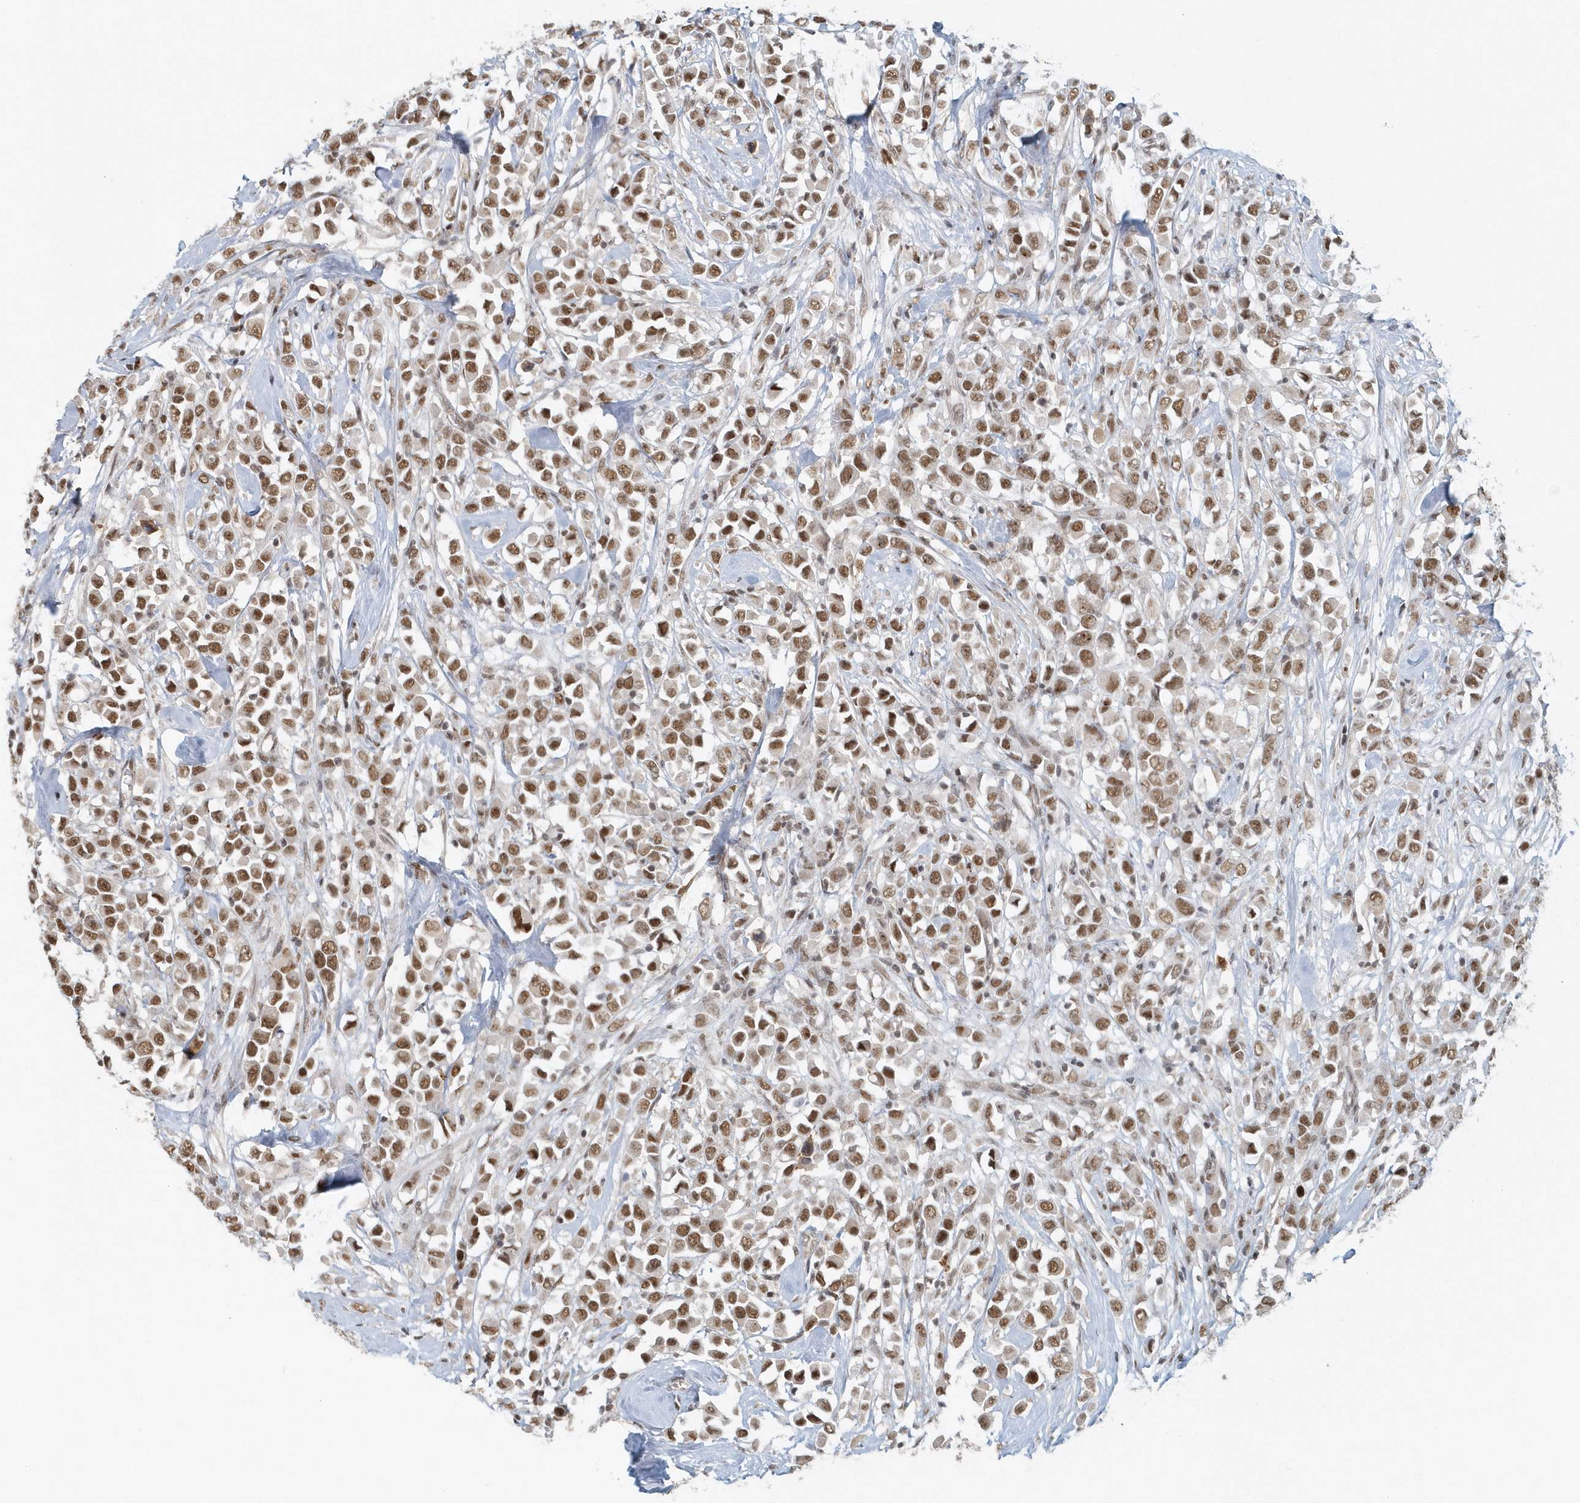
{"staining": {"intensity": "moderate", "quantity": ">75%", "location": "nuclear"}, "tissue": "breast cancer", "cell_type": "Tumor cells", "image_type": "cancer", "snomed": [{"axis": "morphology", "description": "Duct carcinoma"}, {"axis": "topography", "description": "Breast"}], "caption": "Moderate nuclear protein staining is seen in about >75% of tumor cells in breast cancer. The staining was performed using DAB (3,3'-diaminobenzidine) to visualize the protein expression in brown, while the nuclei were stained in blue with hematoxylin (Magnification: 20x).", "gene": "YTHDC1", "patient": {"sex": "female", "age": 61}}